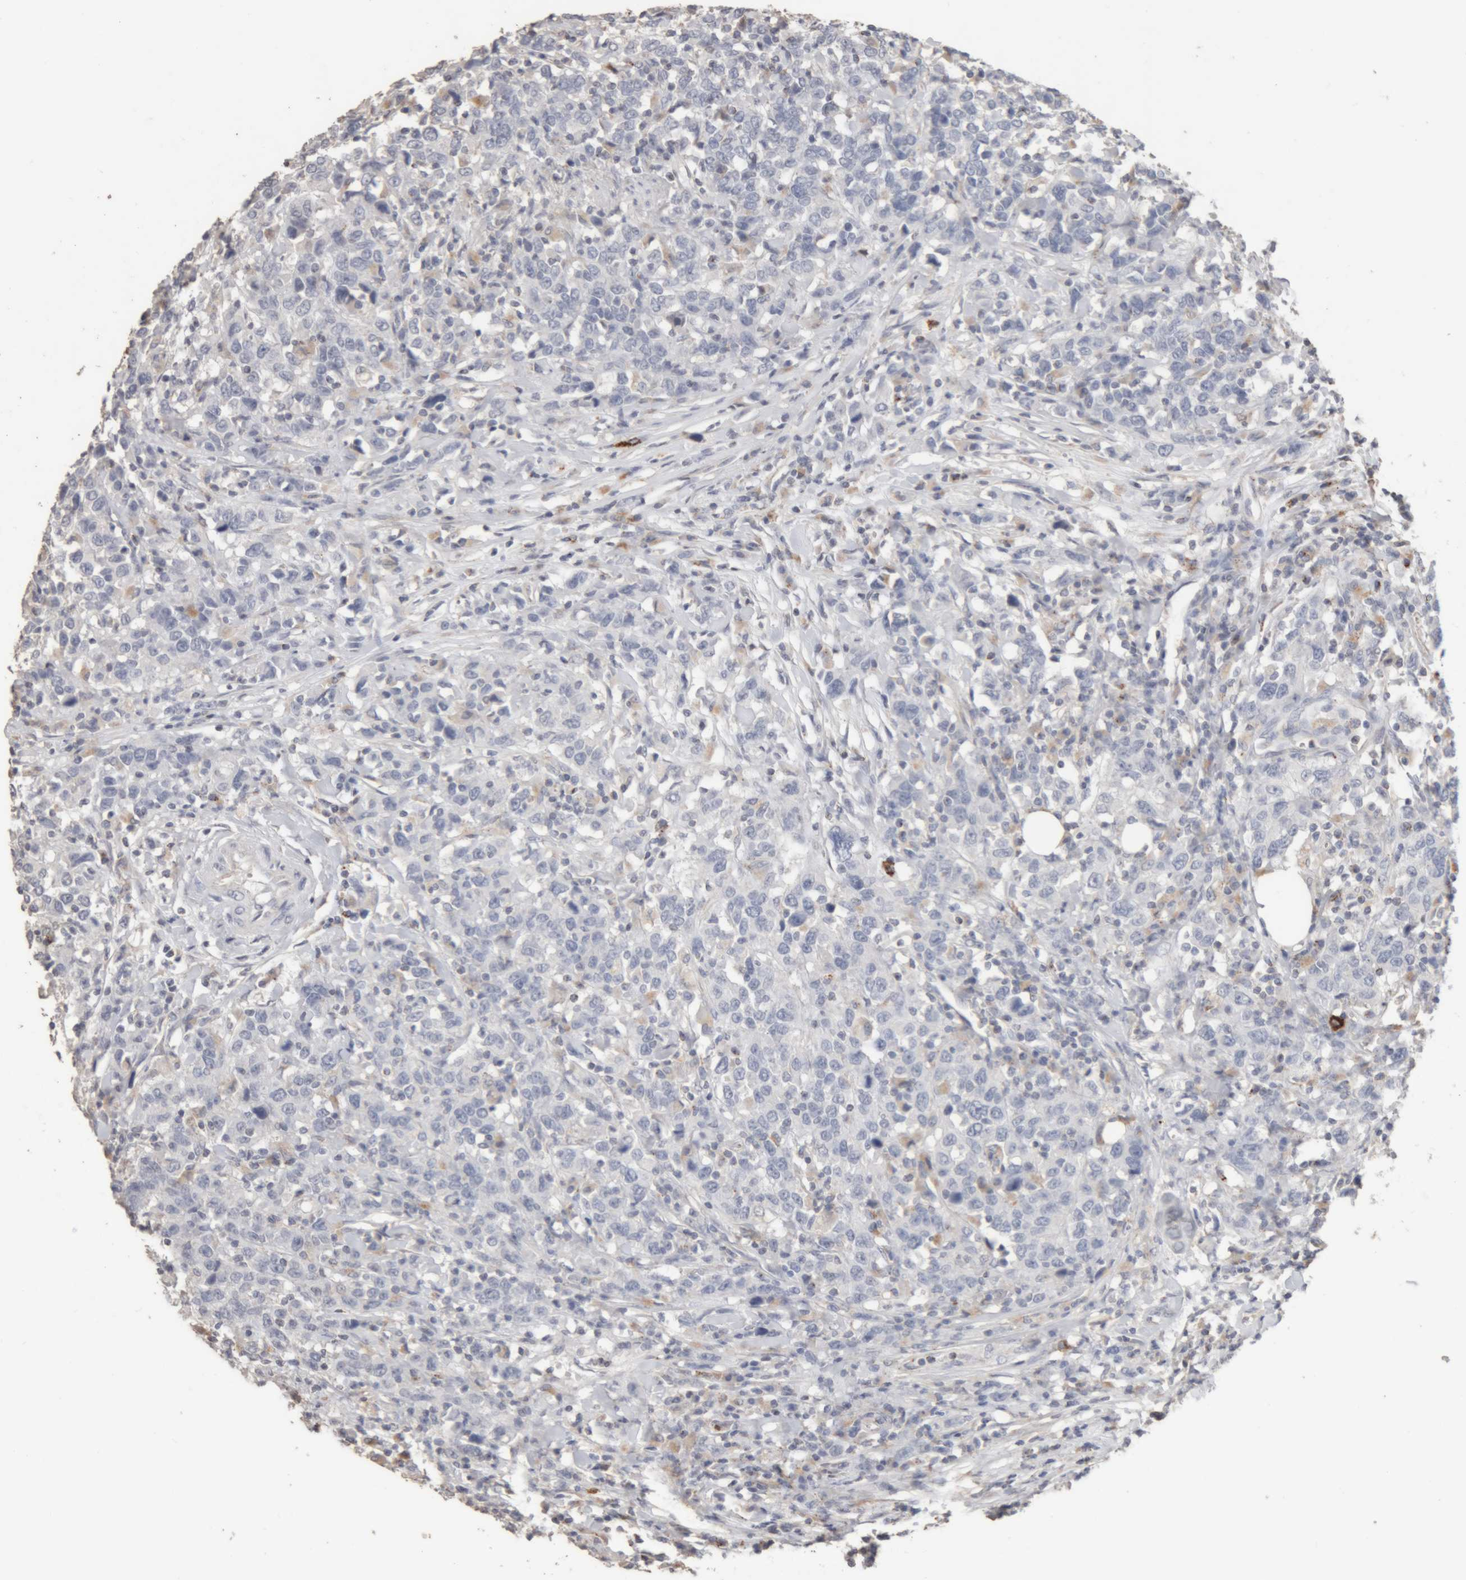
{"staining": {"intensity": "negative", "quantity": "none", "location": "none"}, "tissue": "urothelial cancer", "cell_type": "Tumor cells", "image_type": "cancer", "snomed": [{"axis": "morphology", "description": "Urothelial carcinoma, High grade"}, {"axis": "topography", "description": "Urinary bladder"}], "caption": "Histopathology image shows no significant protein staining in tumor cells of urothelial carcinoma (high-grade).", "gene": "ARSA", "patient": {"sex": "male", "age": 61}}